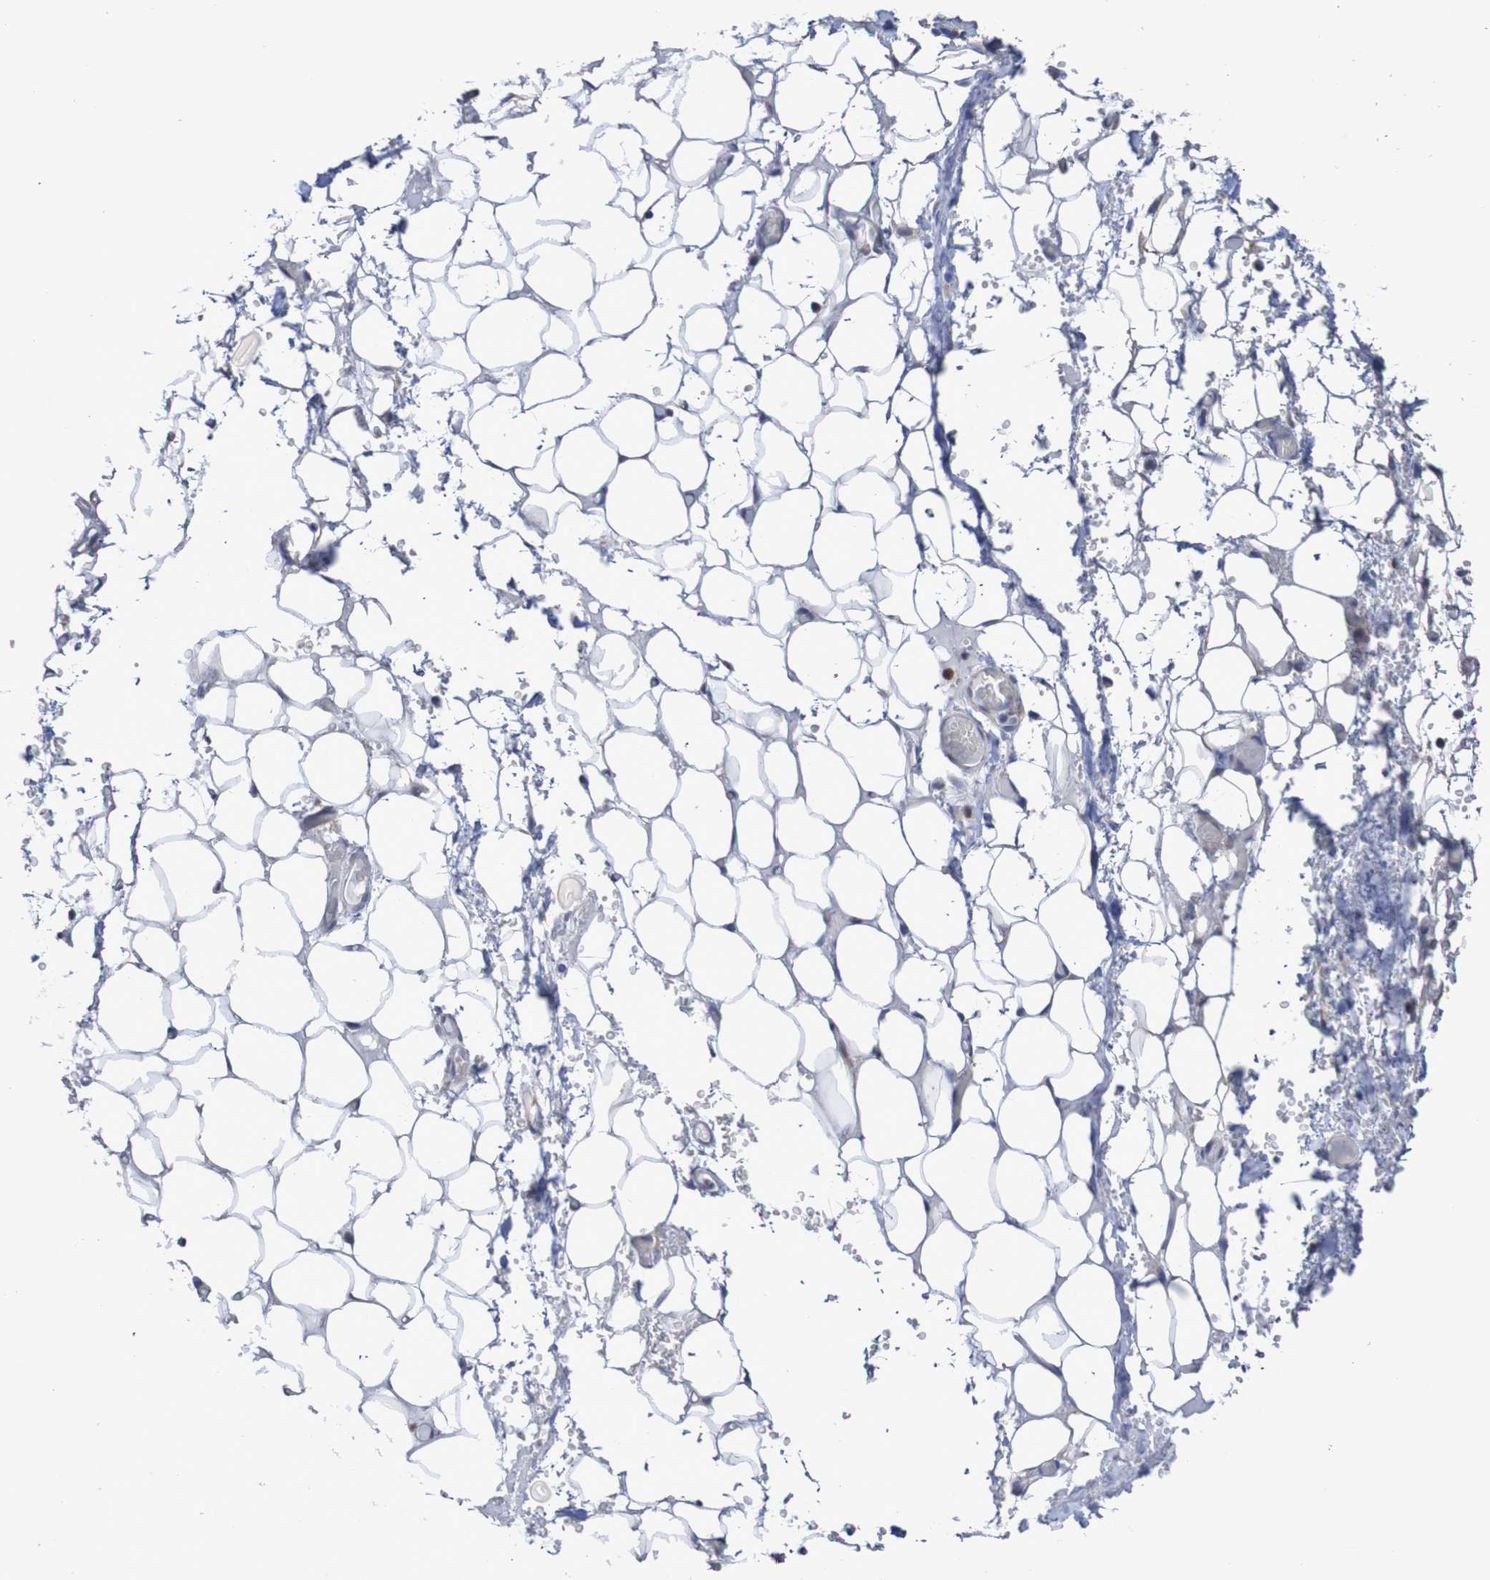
{"staining": {"intensity": "negative", "quantity": "none", "location": "none"}, "tissue": "adipose tissue", "cell_type": "Adipocytes", "image_type": "normal", "snomed": [{"axis": "morphology", "description": "Normal tissue, NOS"}, {"axis": "morphology", "description": "Adenocarcinoma, NOS"}, {"axis": "topography", "description": "Esophagus"}], "caption": "Immunohistochemistry (IHC) photomicrograph of unremarkable human adipose tissue stained for a protein (brown), which exhibits no positivity in adipocytes.", "gene": "C3orf18", "patient": {"sex": "male", "age": 62}}